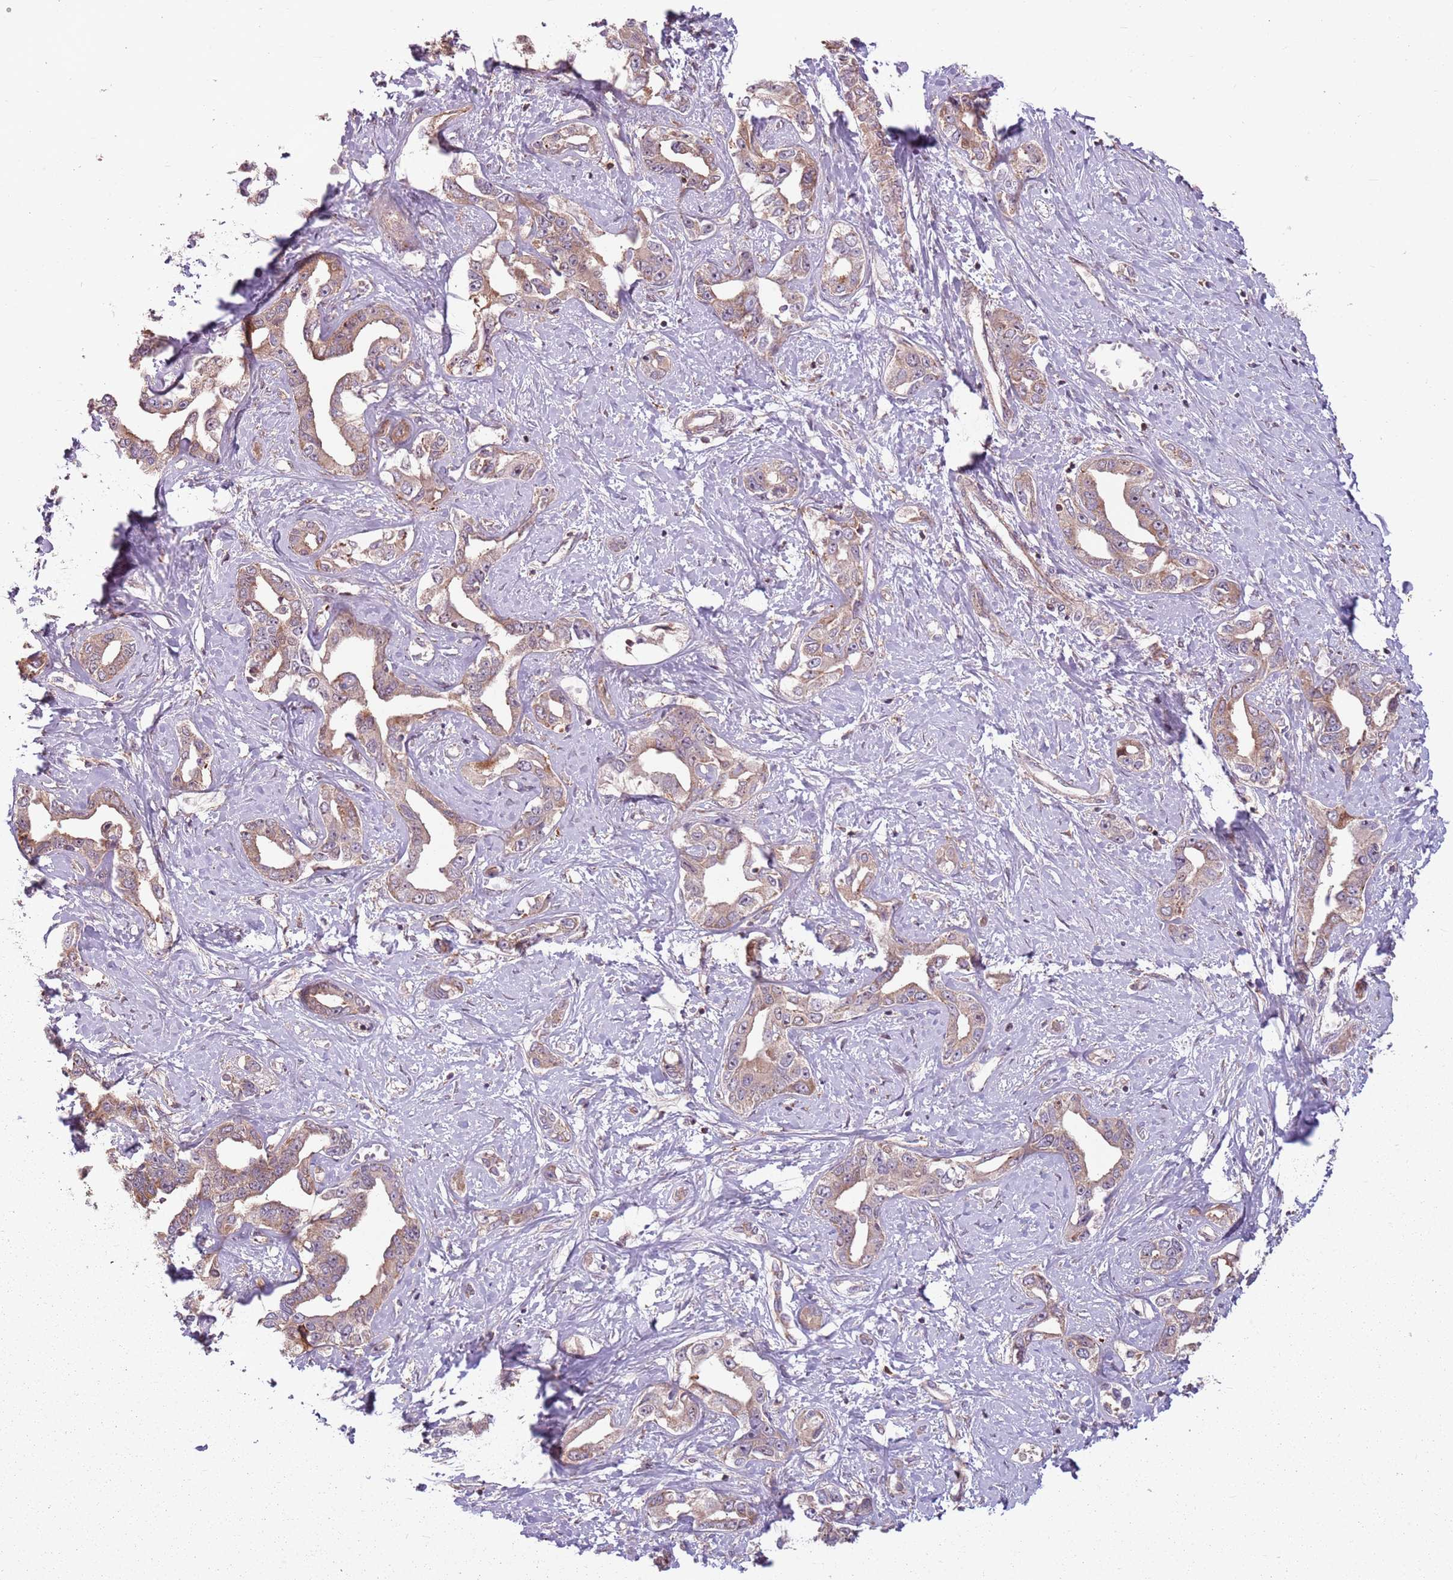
{"staining": {"intensity": "moderate", "quantity": "25%-75%", "location": "cytoplasmic/membranous"}, "tissue": "liver cancer", "cell_type": "Tumor cells", "image_type": "cancer", "snomed": [{"axis": "morphology", "description": "Cholangiocarcinoma"}, {"axis": "topography", "description": "Liver"}], "caption": "Protein expression analysis of cholangiocarcinoma (liver) displays moderate cytoplasmic/membranous expression in about 25%-75% of tumor cells.", "gene": "RPL21", "patient": {"sex": "male", "age": 59}}